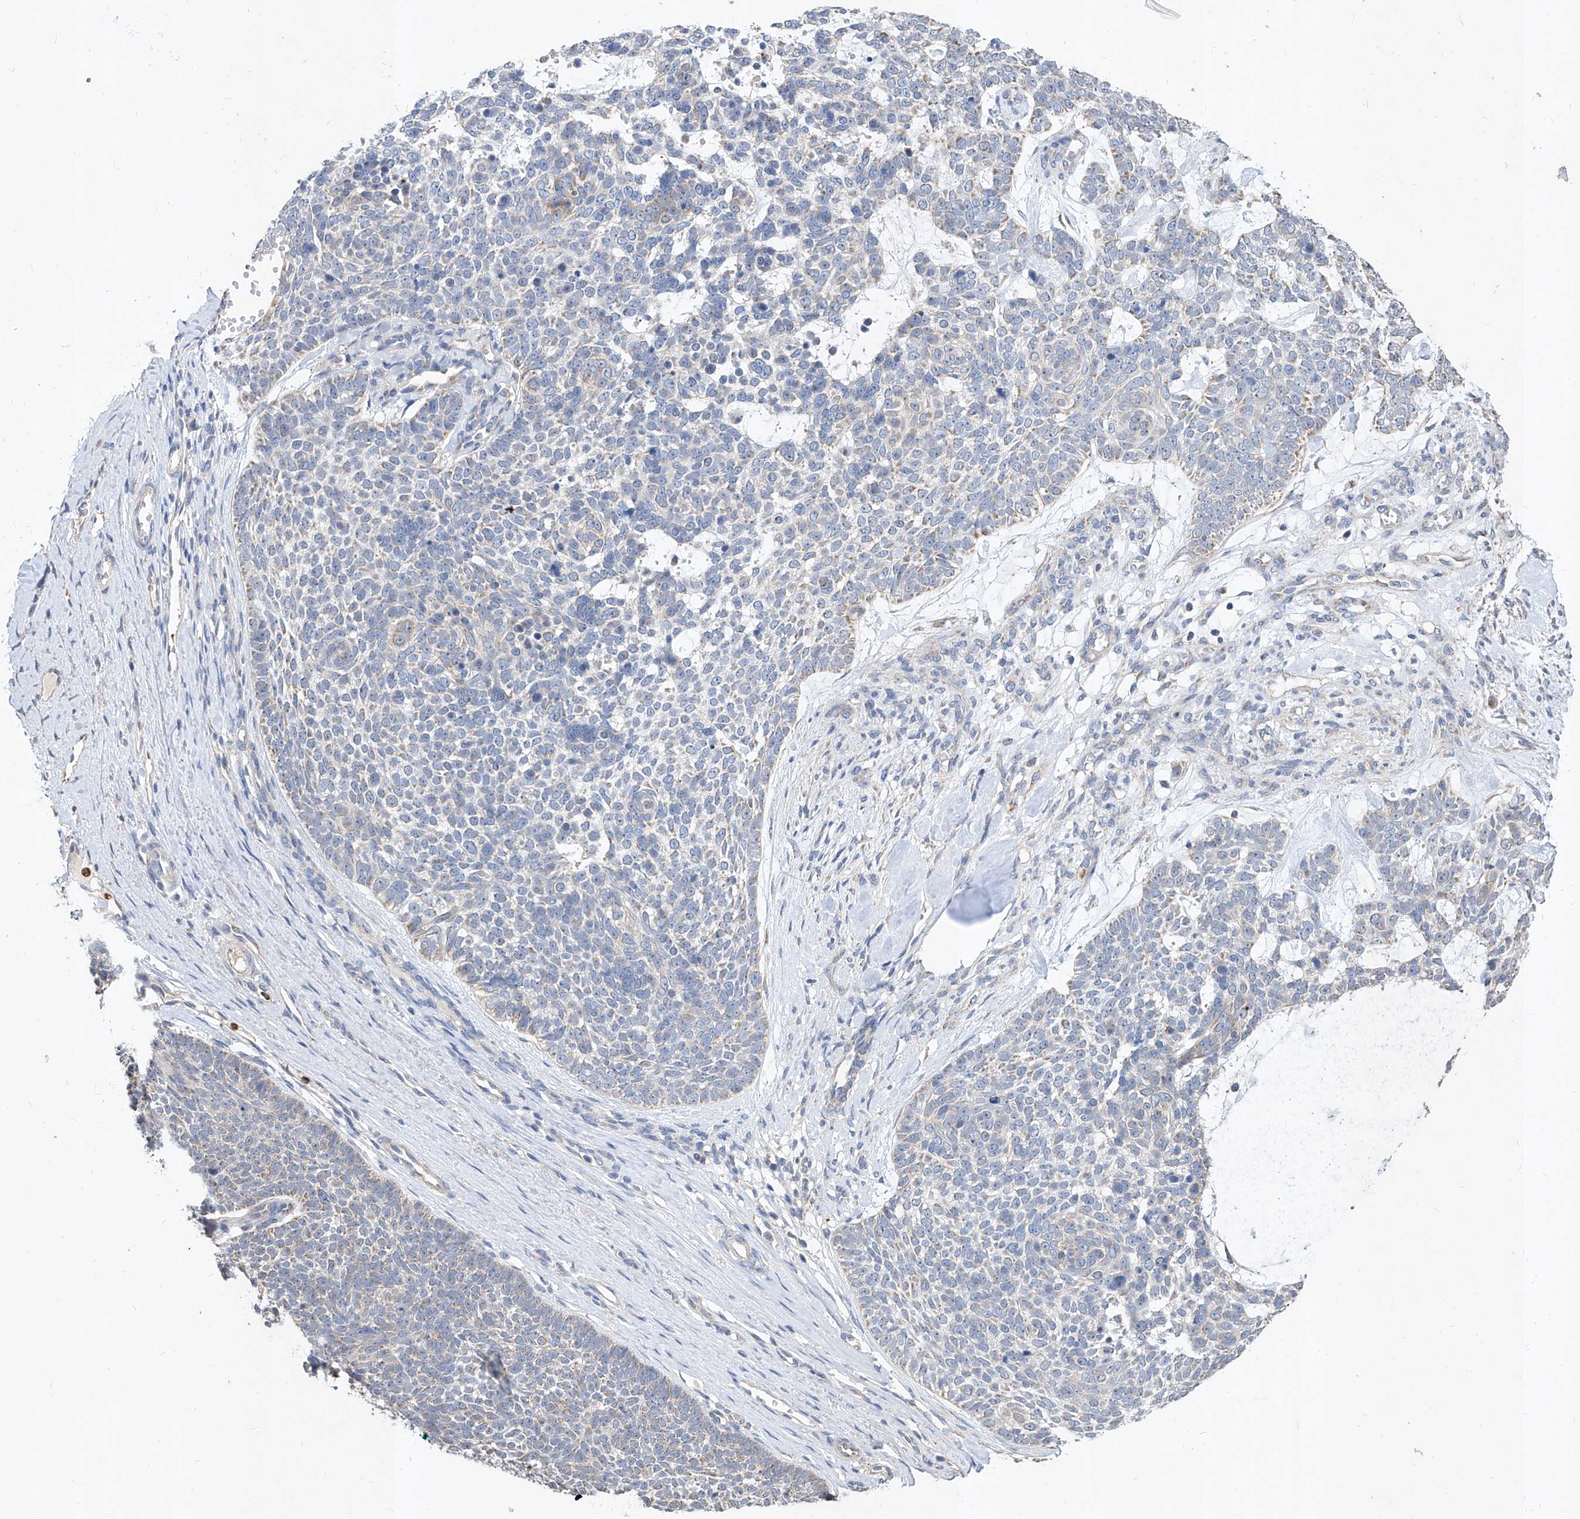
{"staining": {"intensity": "negative", "quantity": "none", "location": "none"}, "tissue": "skin cancer", "cell_type": "Tumor cells", "image_type": "cancer", "snomed": [{"axis": "morphology", "description": "Basal cell carcinoma"}, {"axis": "topography", "description": "Skin"}], "caption": "Micrograph shows no protein expression in tumor cells of skin cancer (basal cell carcinoma) tissue.", "gene": "MFSD4B", "patient": {"sex": "female", "age": 81}}